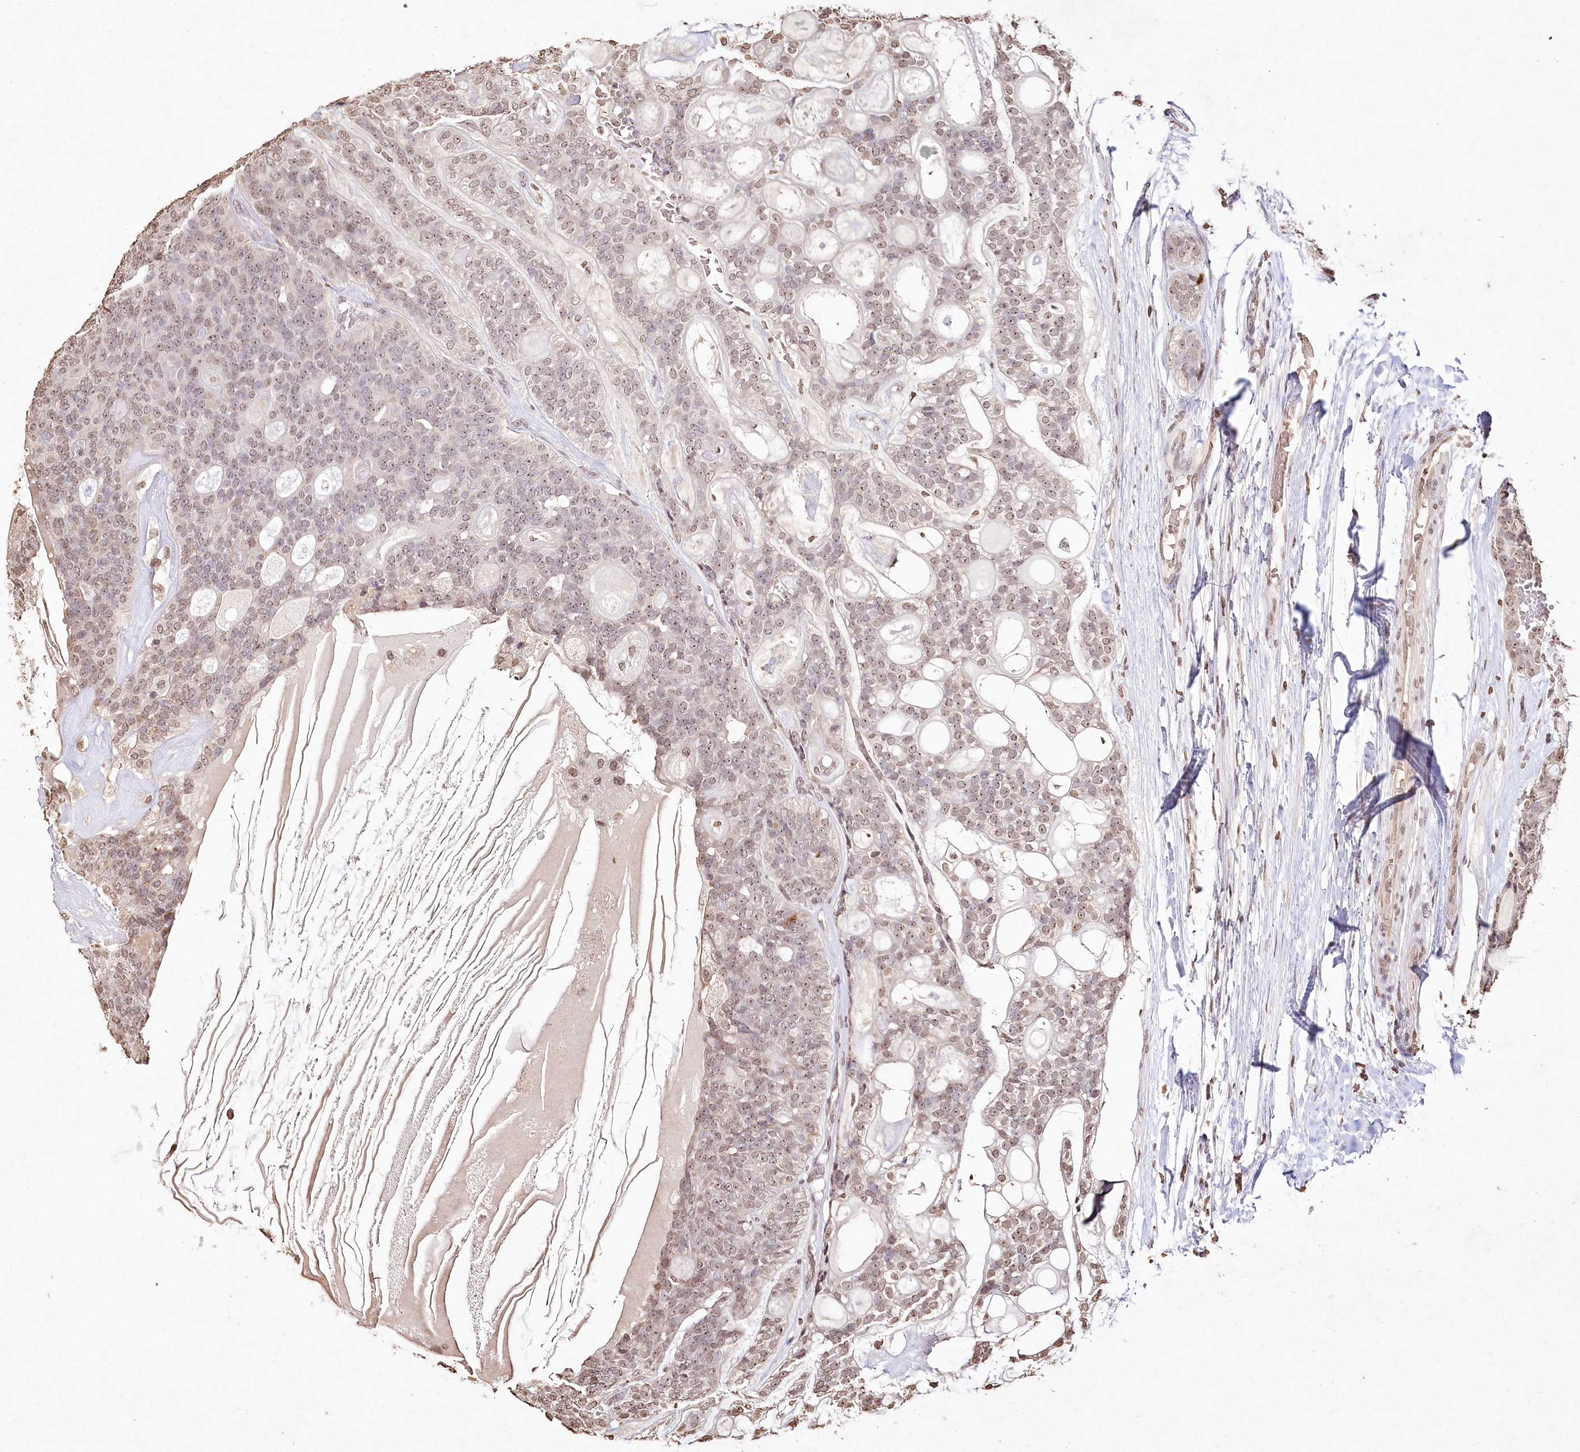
{"staining": {"intensity": "moderate", "quantity": ">75%", "location": "nuclear"}, "tissue": "head and neck cancer", "cell_type": "Tumor cells", "image_type": "cancer", "snomed": [{"axis": "morphology", "description": "Adenocarcinoma, NOS"}, {"axis": "topography", "description": "Head-Neck"}], "caption": "A histopathology image of human adenocarcinoma (head and neck) stained for a protein displays moderate nuclear brown staining in tumor cells.", "gene": "DMXL1", "patient": {"sex": "male", "age": 66}}